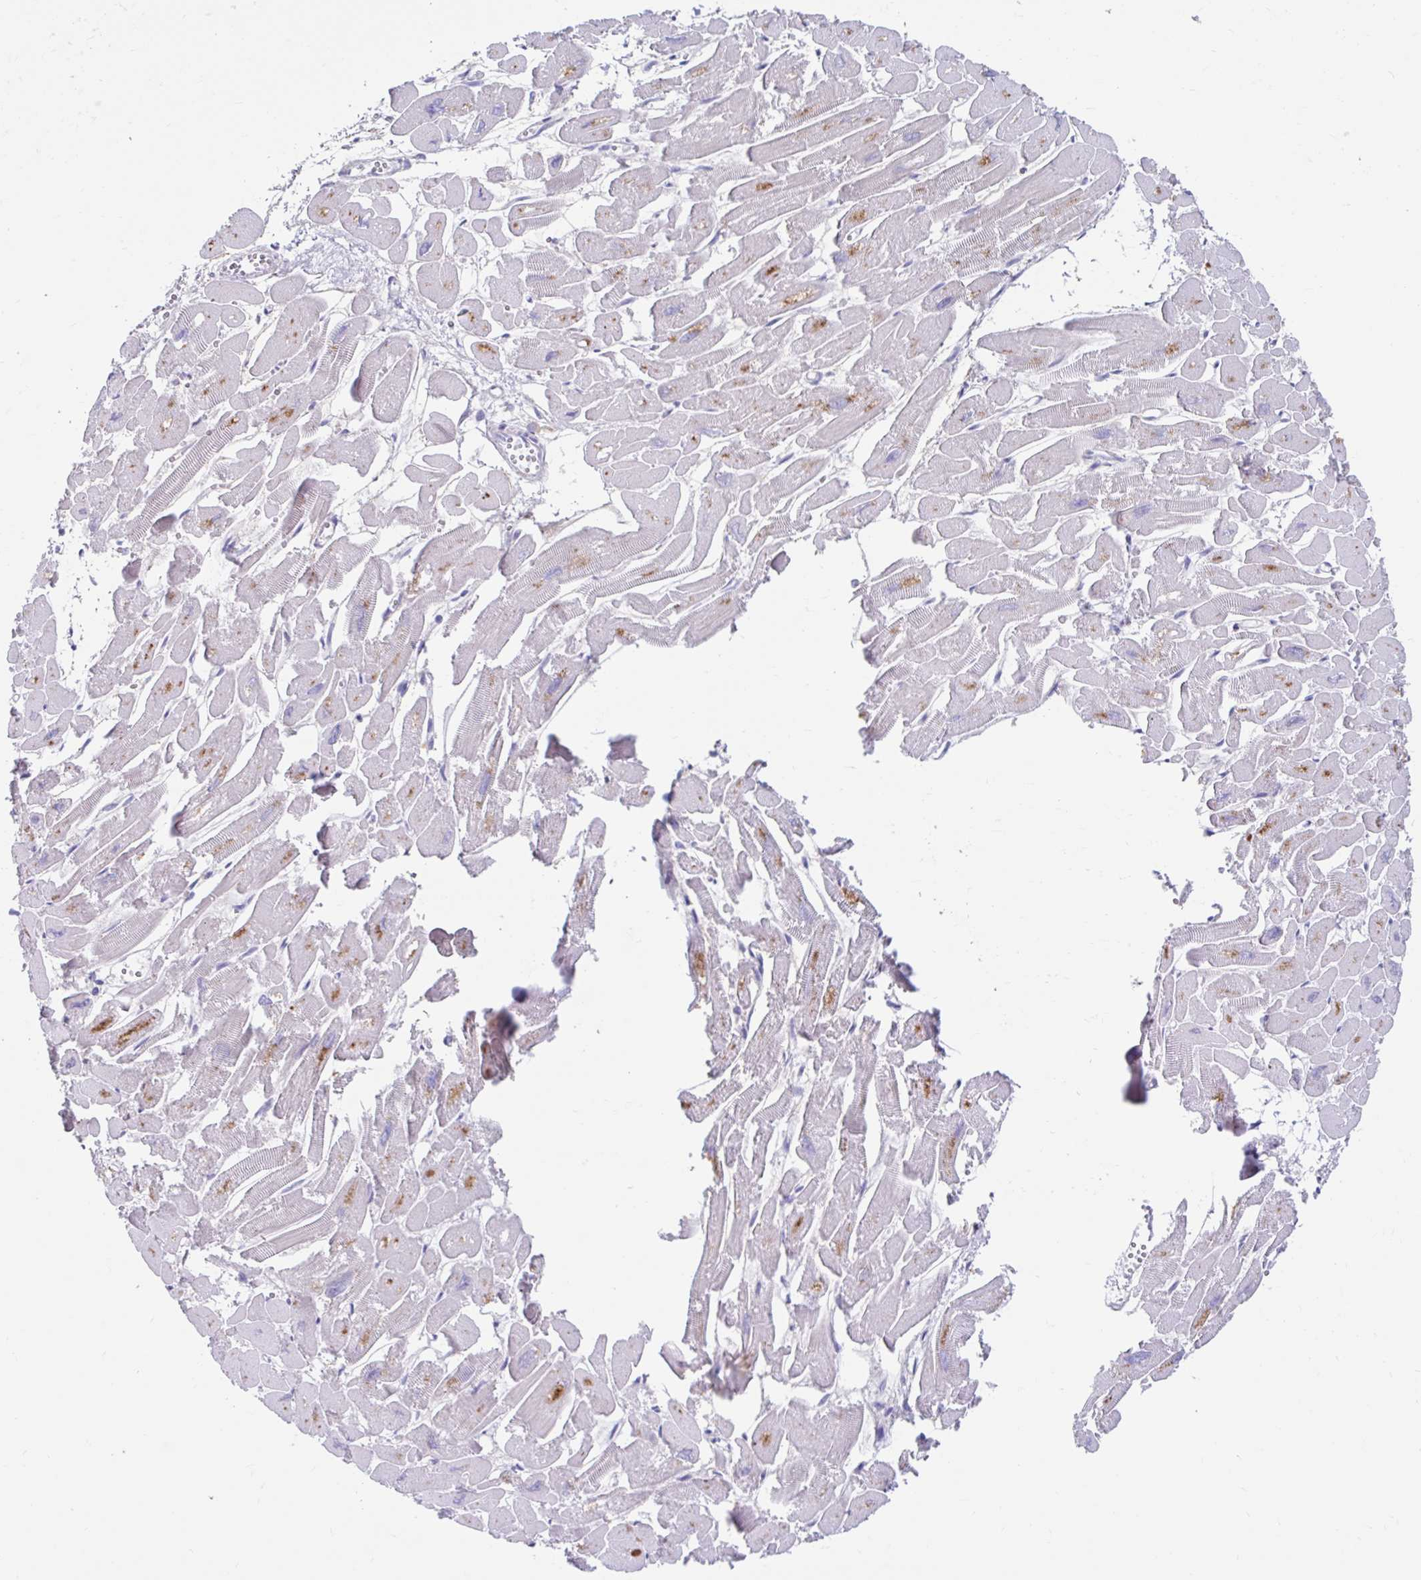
{"staining": {"intensity": "moderate", "quantity": "25%-75%", "location": "cytoplasmic/membranous"}, "tissue": "heart muscle", "cell_type": "Cardiomyocytes", "image_type": "normal", "snomed": [{"axis": "morphology", "description": "Normal tissue, NOS"}, {"axis": "topography", "description": "Heart"}], "caption": "Immunohistochemistry of benign heart muscle demonstrates medium levels of moderate cytoplasmic/membranous staining in about 25%-75% of cardiomyocytes.", "gene": "ZNF33A", "patient": {"sex": "male", "age": 54}}